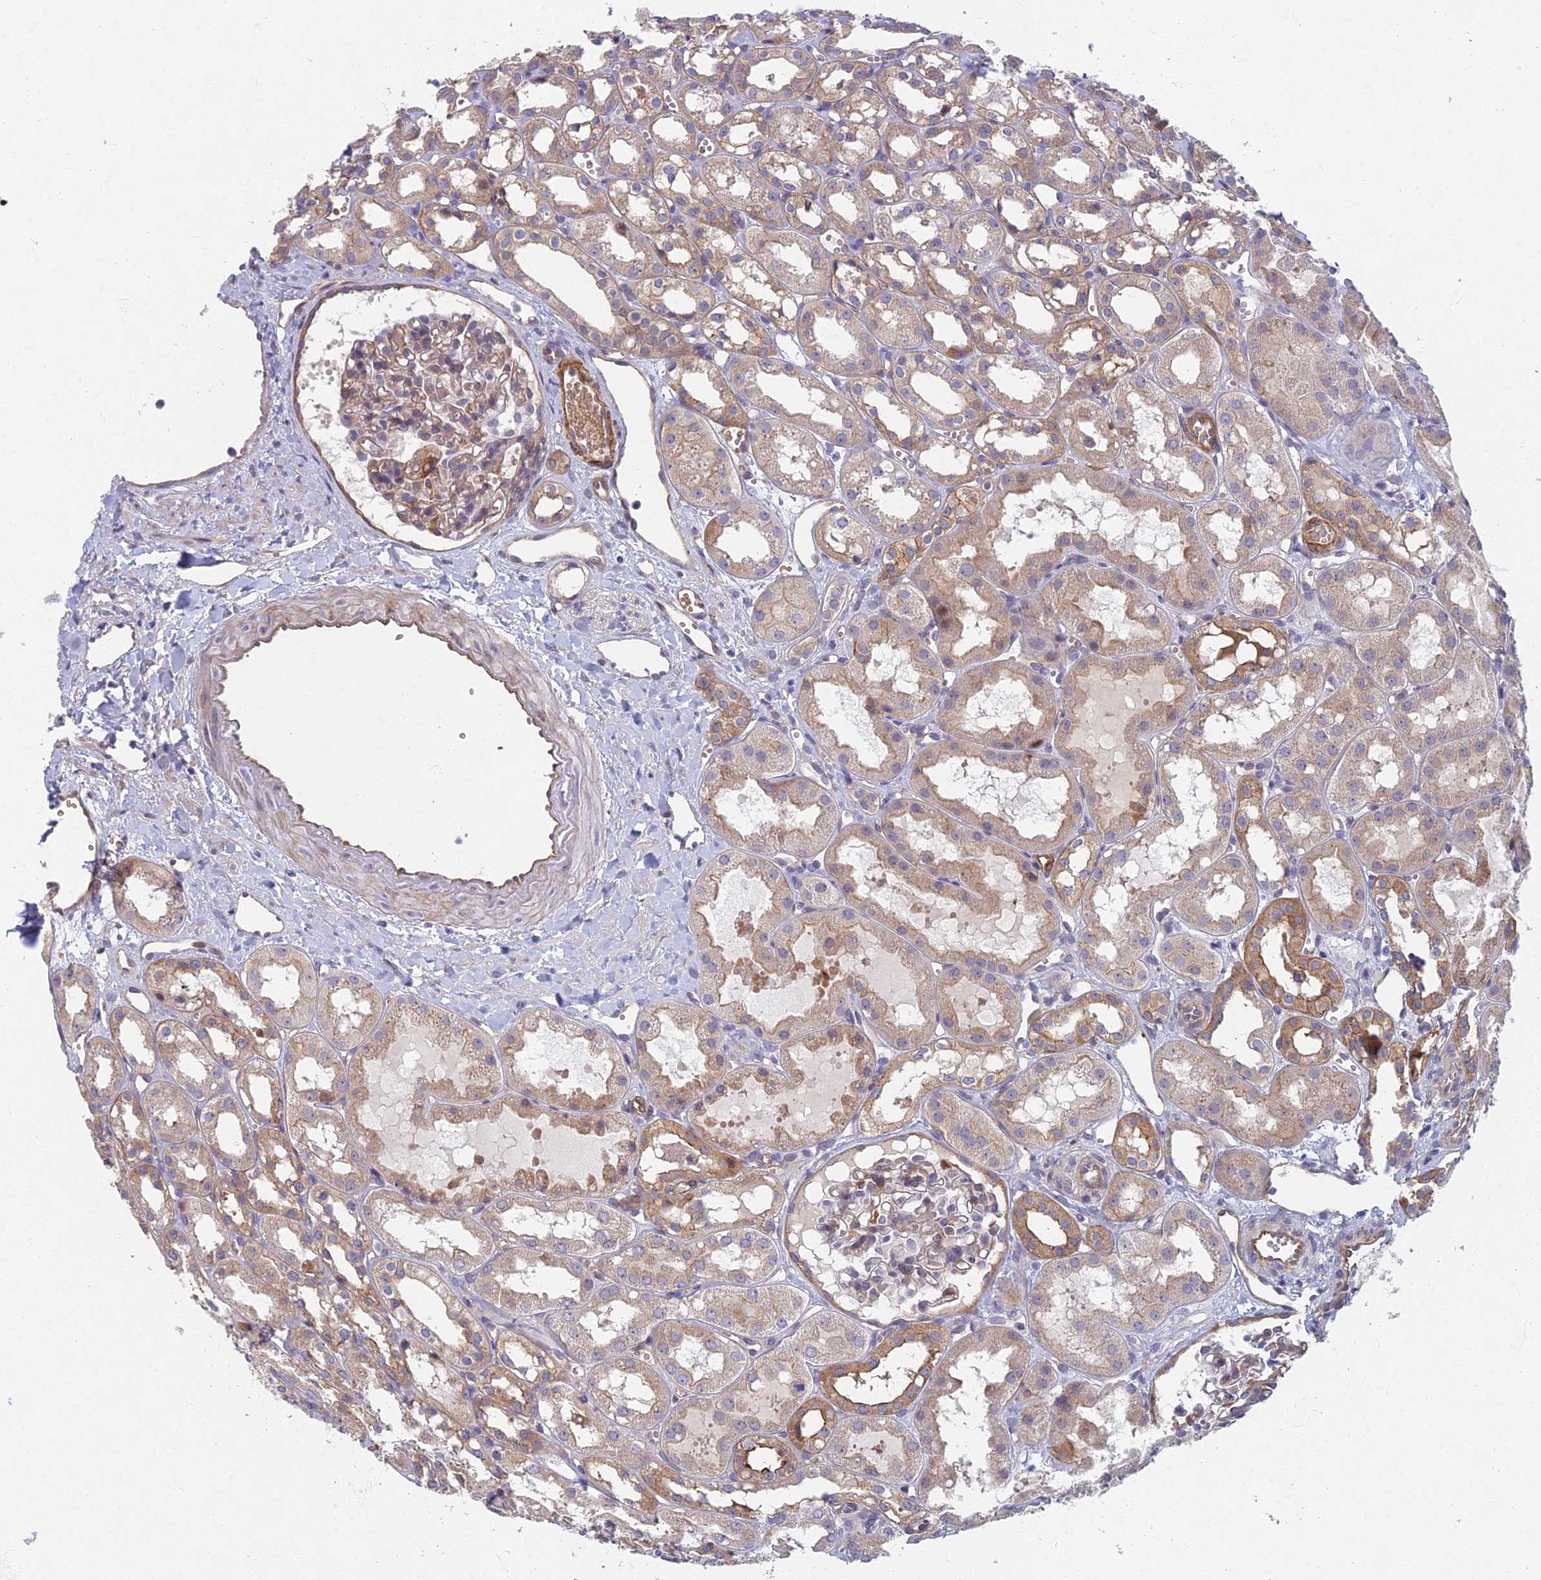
{"staining": {"intensity": "weak", "quantity": "<25%", "location": "cytoplasmic/membranous"}, "tissue": "kidney", "cell_type": "Cells in glomeruli", "image_type": "normal", "snomed": [{"axis": "morphology", "description": "Normal tissue, NOS"}, {"axis": "topography", "description": "Kidney"}], "caption": "IHC photomicrograph of benign kidney: human kidney stained with DAB (3,3'-diaminobenzidine) reveals no significant protein expression in cells in glomeruli. (DAB (3,3'-diaminobenzidine) immunohistochemistry (IHC) visualized using brightfield microscopy, high magnification).", "gene": "RHBDL2", "patient": {"sex": "male", "age": 16}}